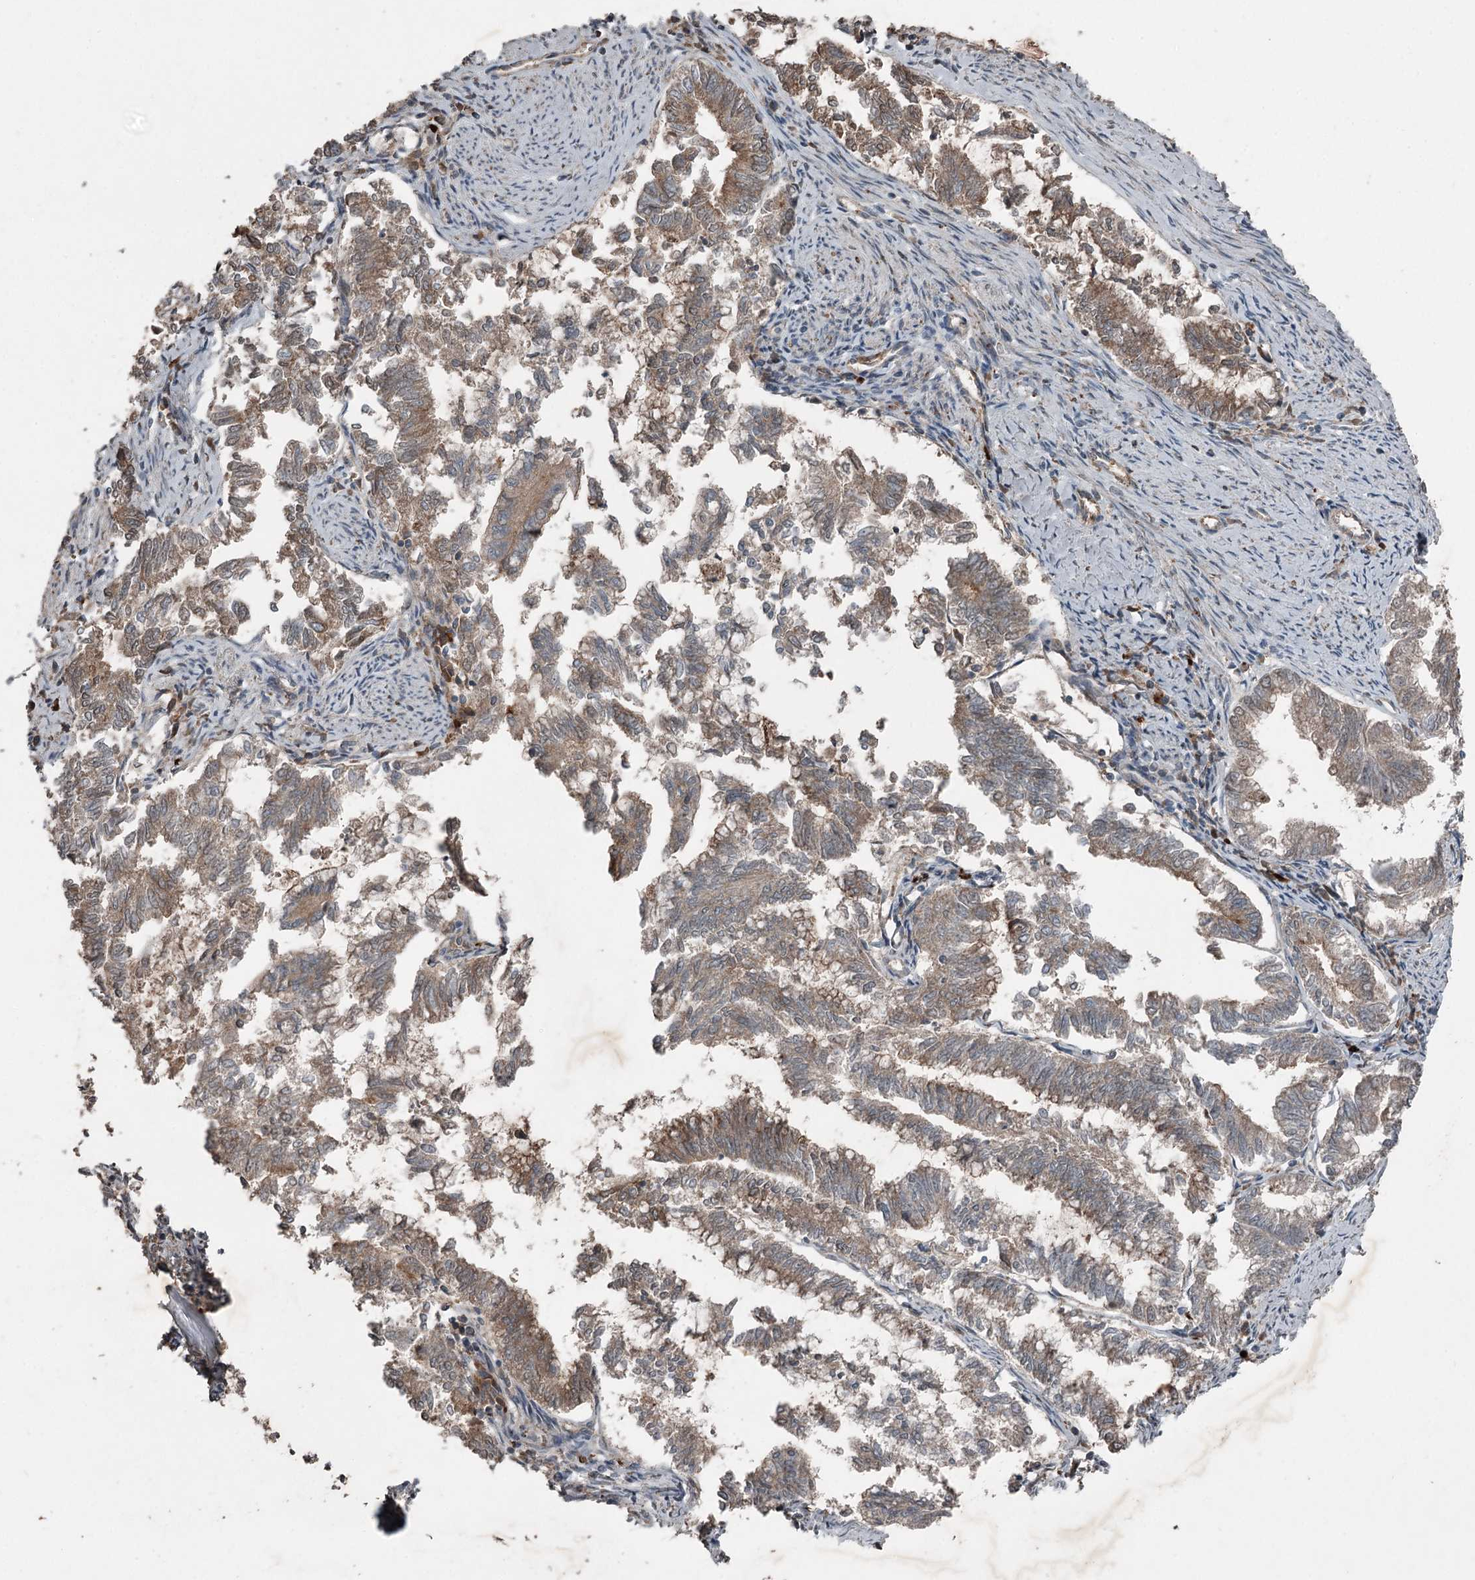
{"staining": {"intensity": "moderate", "quantity": "25%-75%", "location": "cytoplasmic/membranous"}, "tissue": "endometrial cancer", "cell_type": "Tumor cells", "image_type": "cancer", "snomed": [{"axis": "morphology", "description": "Adenocarcinoma, NOS"}, {"axis": "topography", "description": "Endometrium"}], "caption": "Human endometrial cancer (adenocarcinoma) stained with a protein marker reveals moderate staining in tumor cells.", "gene": "SLC39A8", "patient": {"sex": "female", "age": 79}}